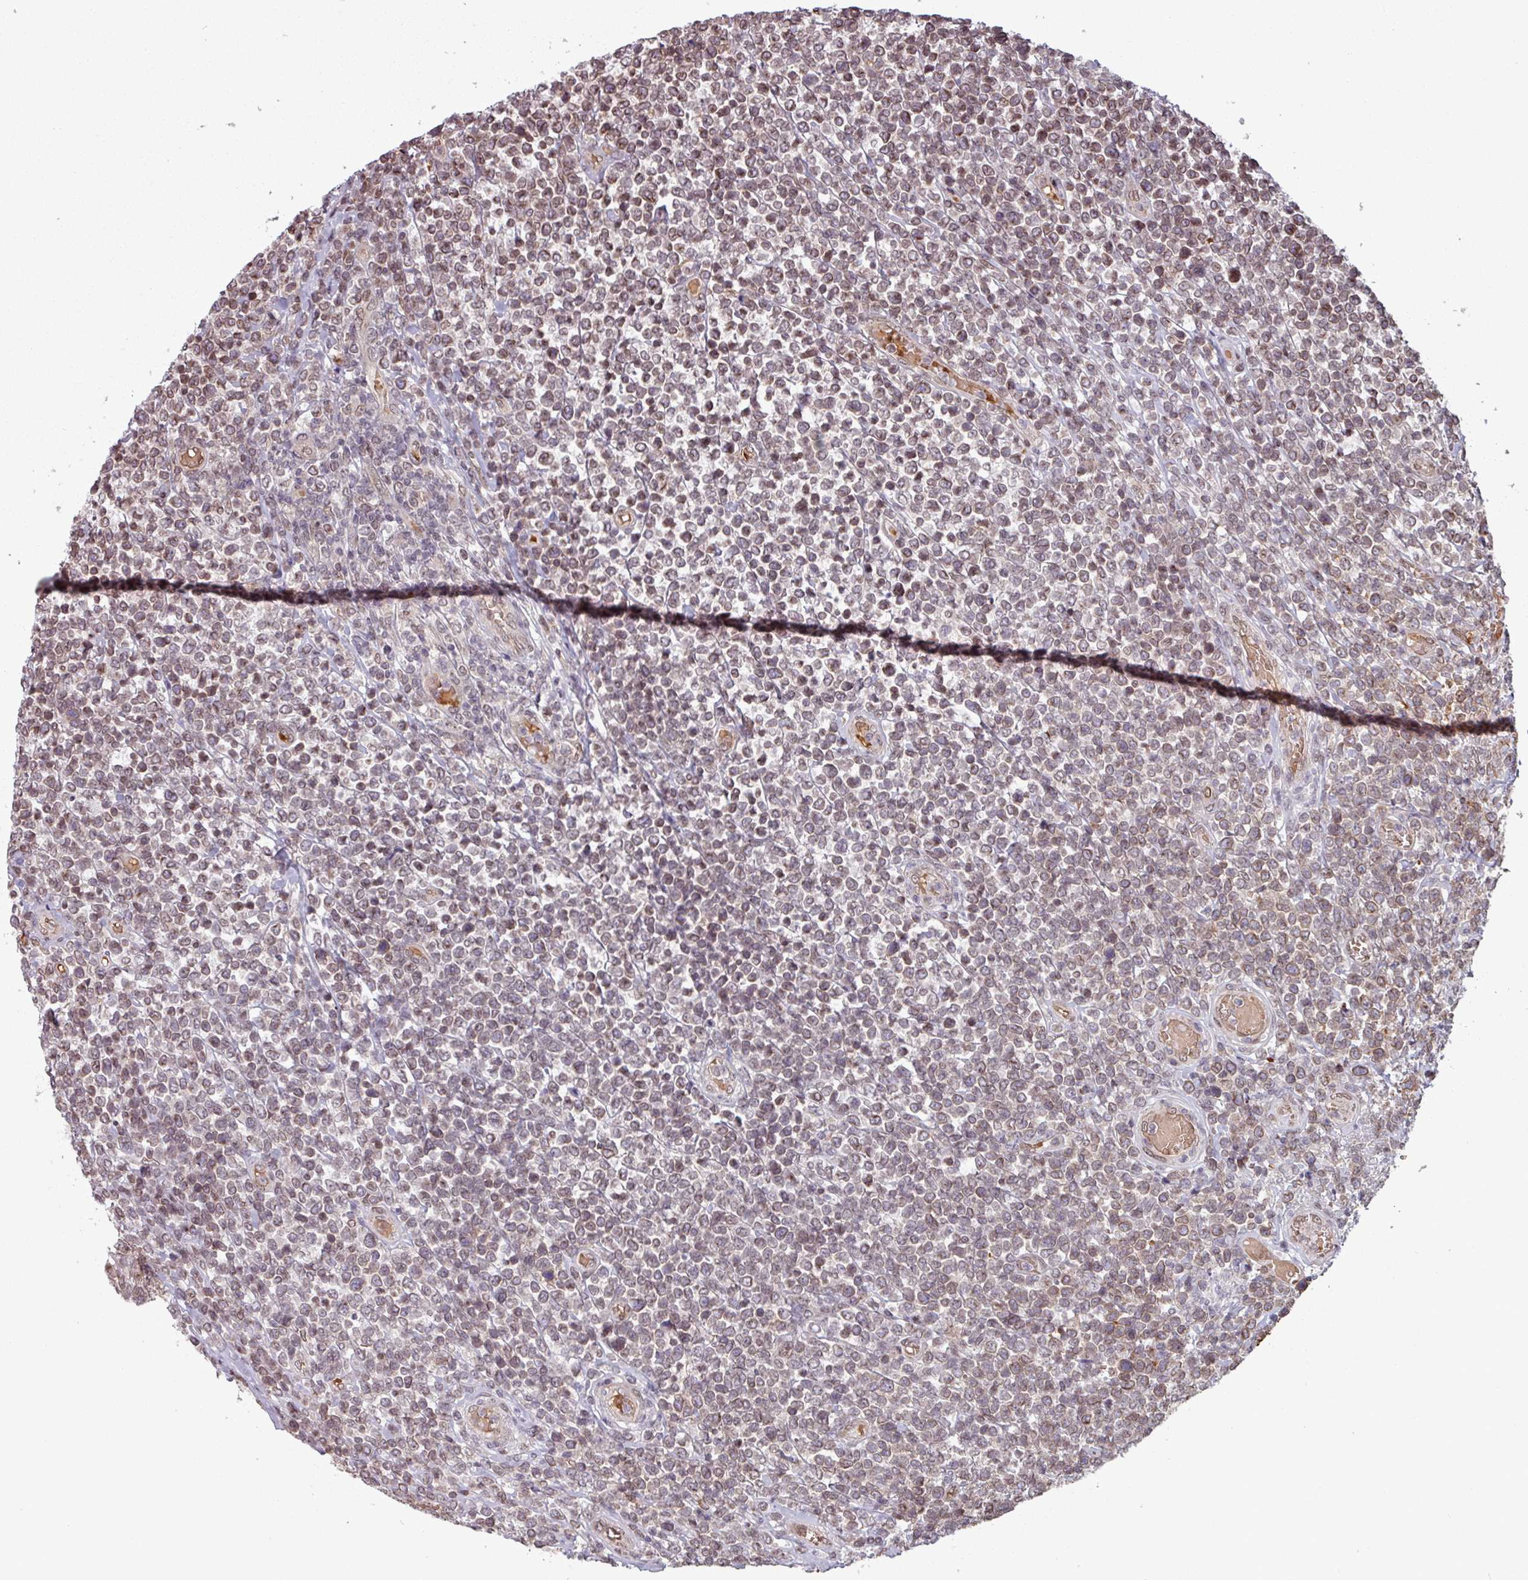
{"staining": {"intensity": "weak", "quantity": "25%-75%", "location": "cytoplasmic/membranous,nuclear"}, "tissue": "lymphoma", "cell_type": "Tumor cells", "image_type": "cancer", "snomed": [{"axis": "morphology", "description": "Malignant lymphoma, non-Hodgkin's type, High grade"}, {"axis": "topography", "description": "Soft tissue"}], "caption": "High-grade malignant lymphoma, non-Hodgkin's type tissue demonstrates weak cytoplasmic/membranous and nuclear expression in approximately 25%-75% of tumor cells", "gene": "RBM4B", "patient": {"sex": "female", "age": 56}}